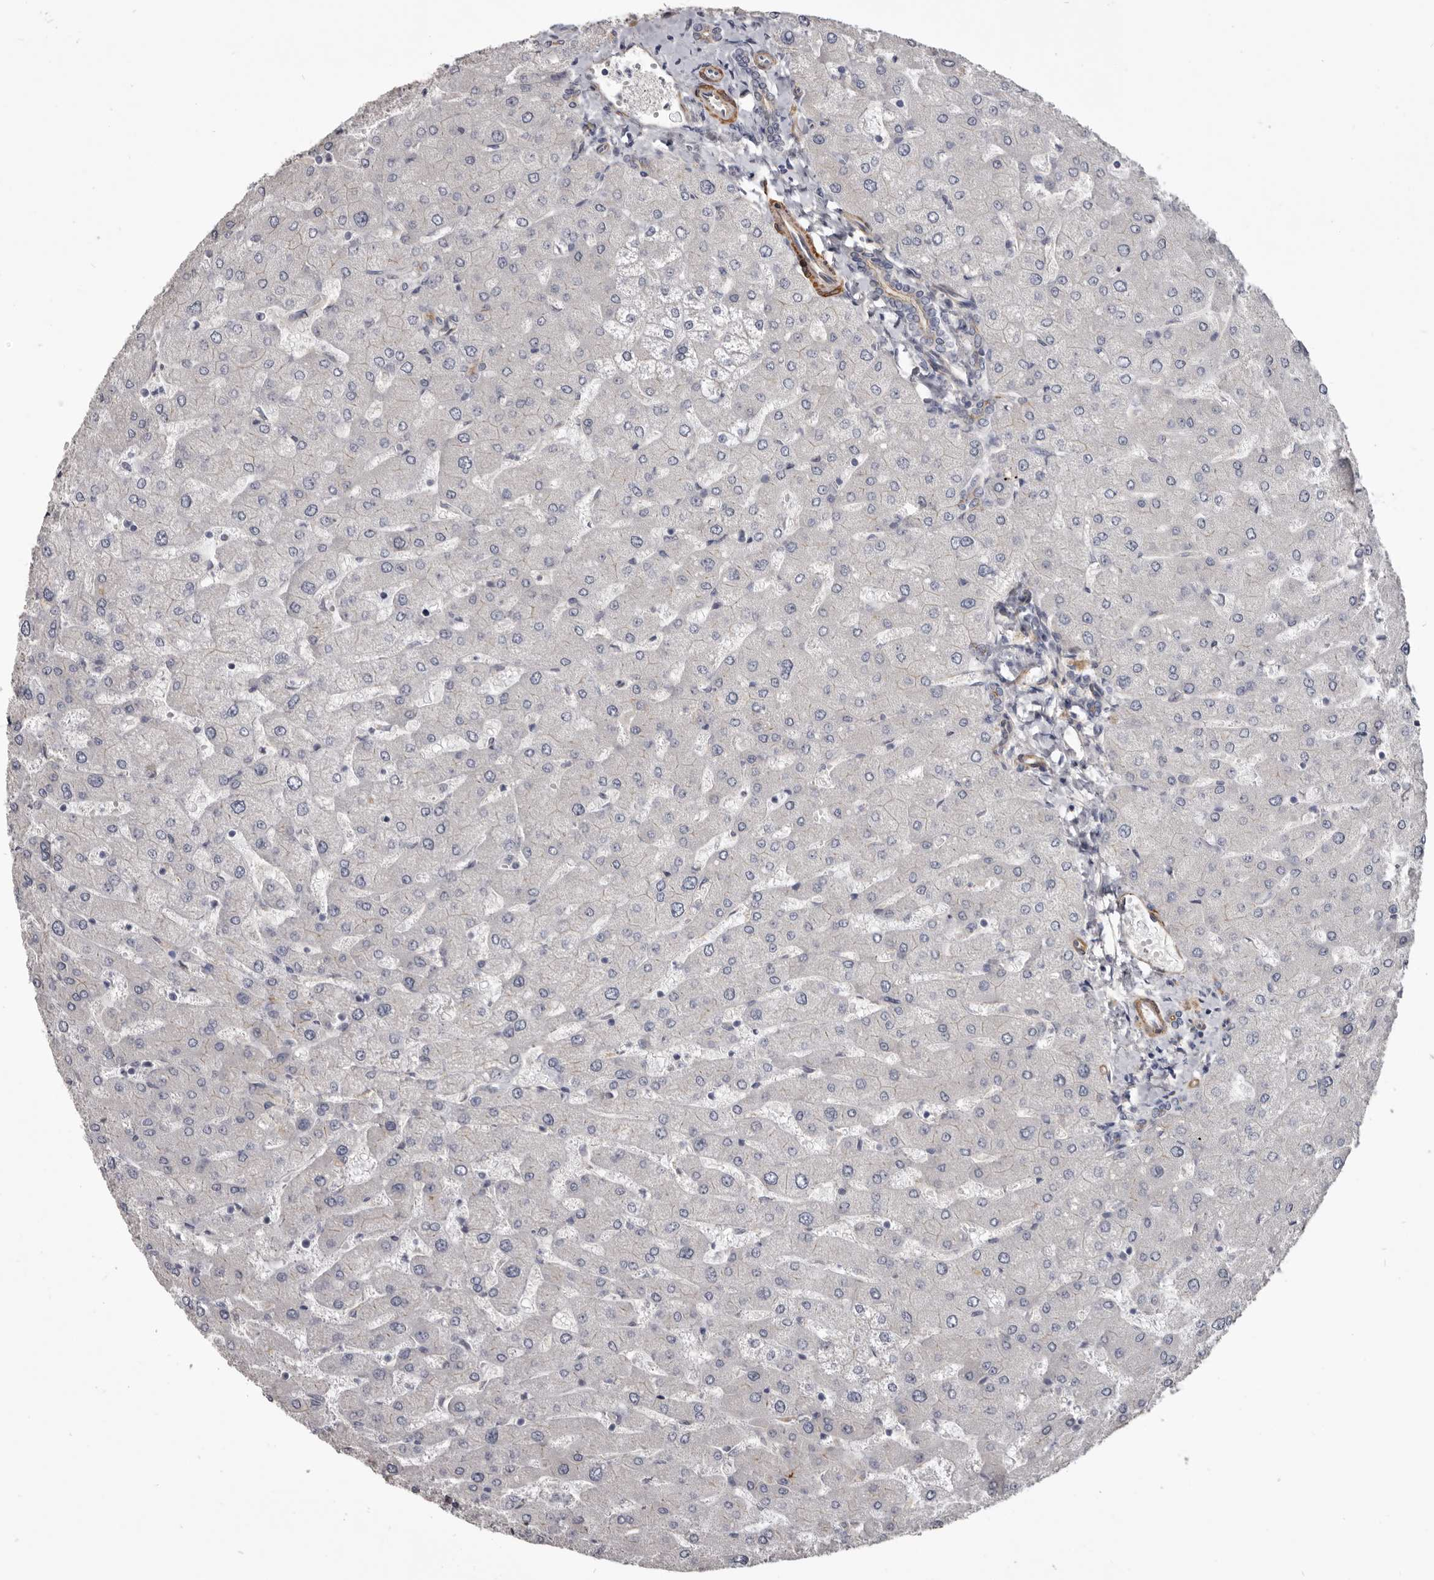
{"staining": {"intensity": "moderate", "quantity": "<25%", "location": "cytoplasmic/membranous"}, "tissue": "liver", "cell_type": "Cholangiocytes", "image_type": "normal", "snomed": [{"axis": "morphology", "description": "Normal tissue, NOS"}, {"axis": "topography", "description": "Liver"}], "caption": "The immunohistochemical stain shows moderate cytoplasmic/membranous staining in cholangiocytes of unremarkable liver.", "gene": "CGN", "patient": {"sex": "male", "age": 55}}